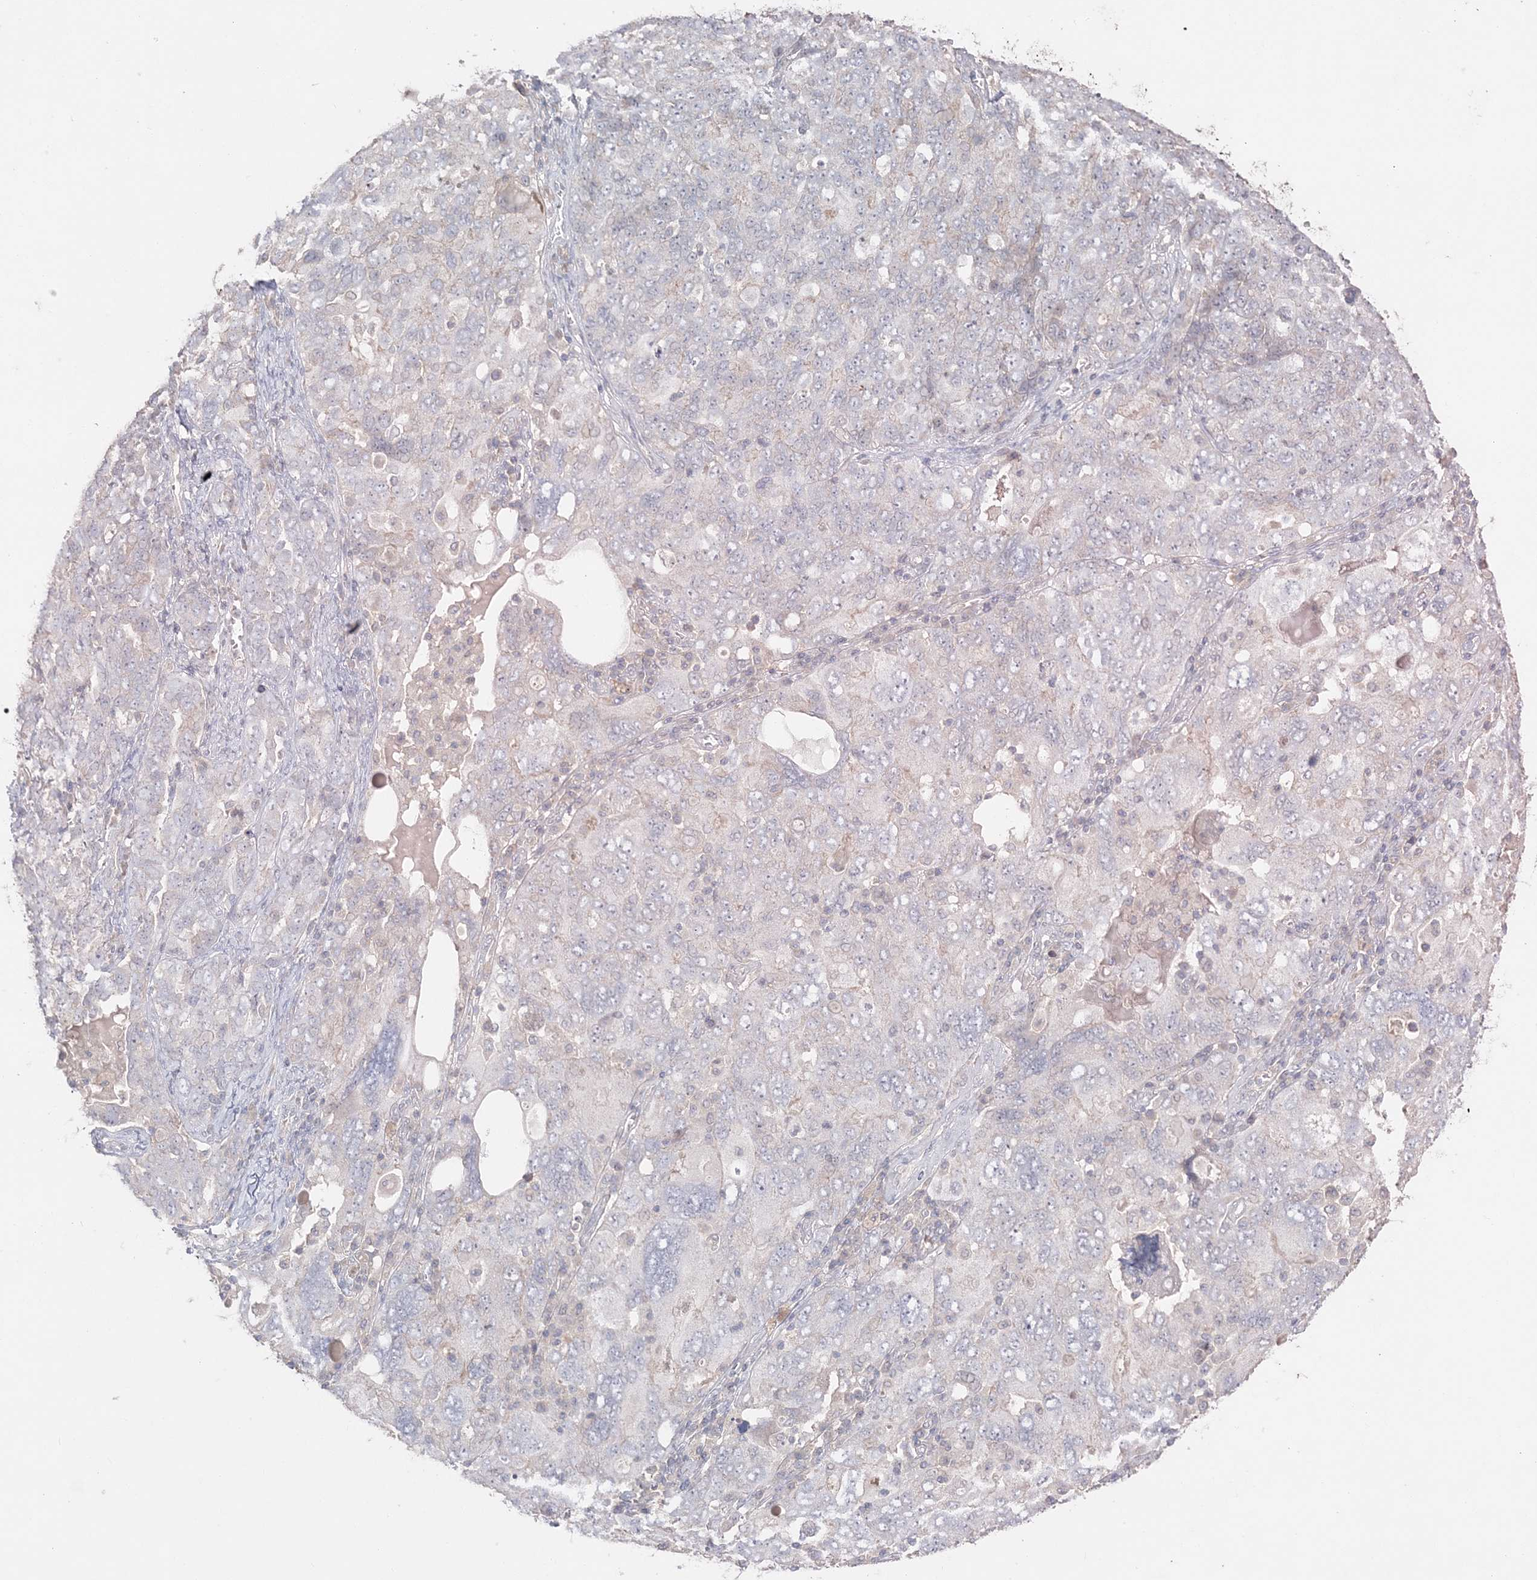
{"staining": {"intensity": "negative", "quantity": "none", "location": "none"}, "tissue": "ovarian cancer", "cell_type": "Tumor cells", "image_type": "cancer", "snomed": [{"axis": "morphology", "description": "Carcinoma, endometroid"}, {"axis": "topography", "description": "Ovary"}], "caption": "A high-resolution histopathology image shows IHC staining of ovarian endometroid carcinoma, which displays no significant positivity in tumor cells. (DAB (3,3'-diaminobenzidine) immunohistochemistry (IHC) visualized using brightfield microscopy, high magnification).", "gene": "SH3BP4", "patient": {"sex": "female", "age": 62}}